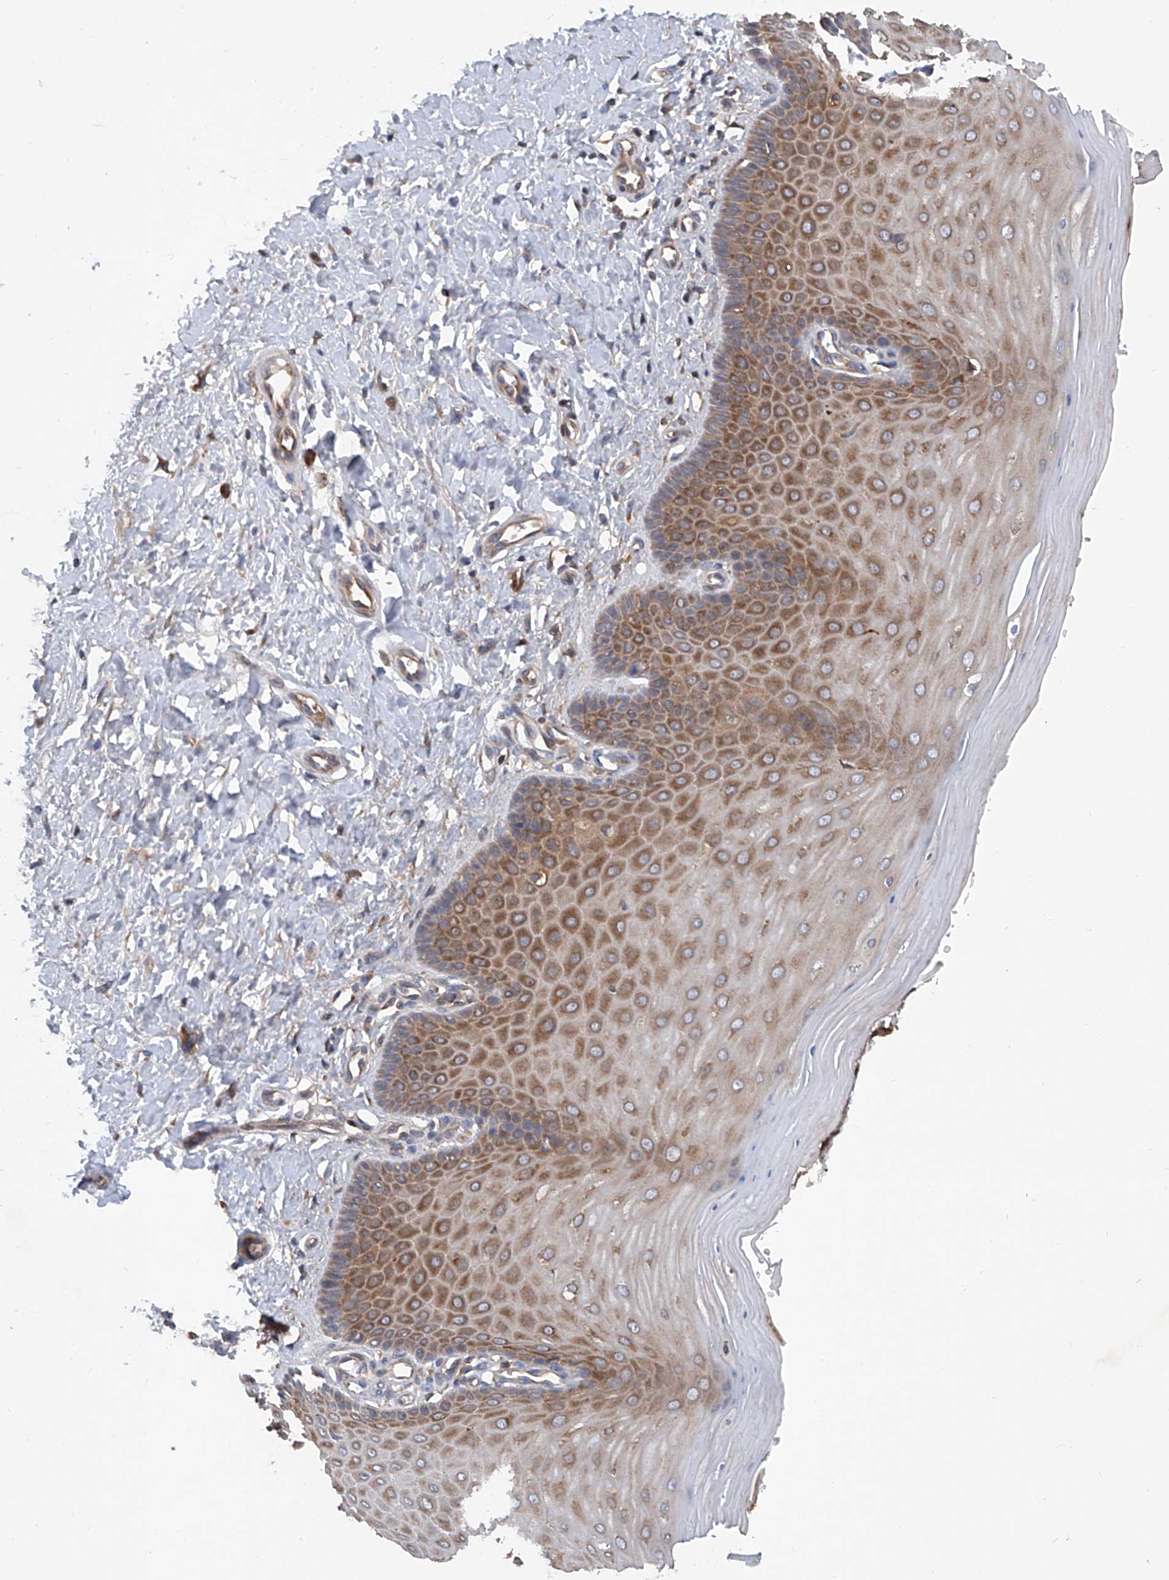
{"staining": {"intensity": "moderate", "quantity": "25%-75%", "location": "cytoplasmic/membranous"}, "tissue": "cervix", "cell_type": "Glandular cells", "image_type": "normal", "snomed": [{"axis": "morphology", "description": "Normal tissue, NOS"}, {"axis": "topography", "description": "Cervix"}], "caption": "Immunohistochemistry (DAB) staining of benign human cervix shows moderate cytoplasmic/membranous protein expression in approximately 25%-75% of glandular cells. Immunohistochemistry (ihc) stains the protein in brown and the nuclei are stained blue.", "gene": "ASCC3", "patient": {"sex": "female", "age": 55}}